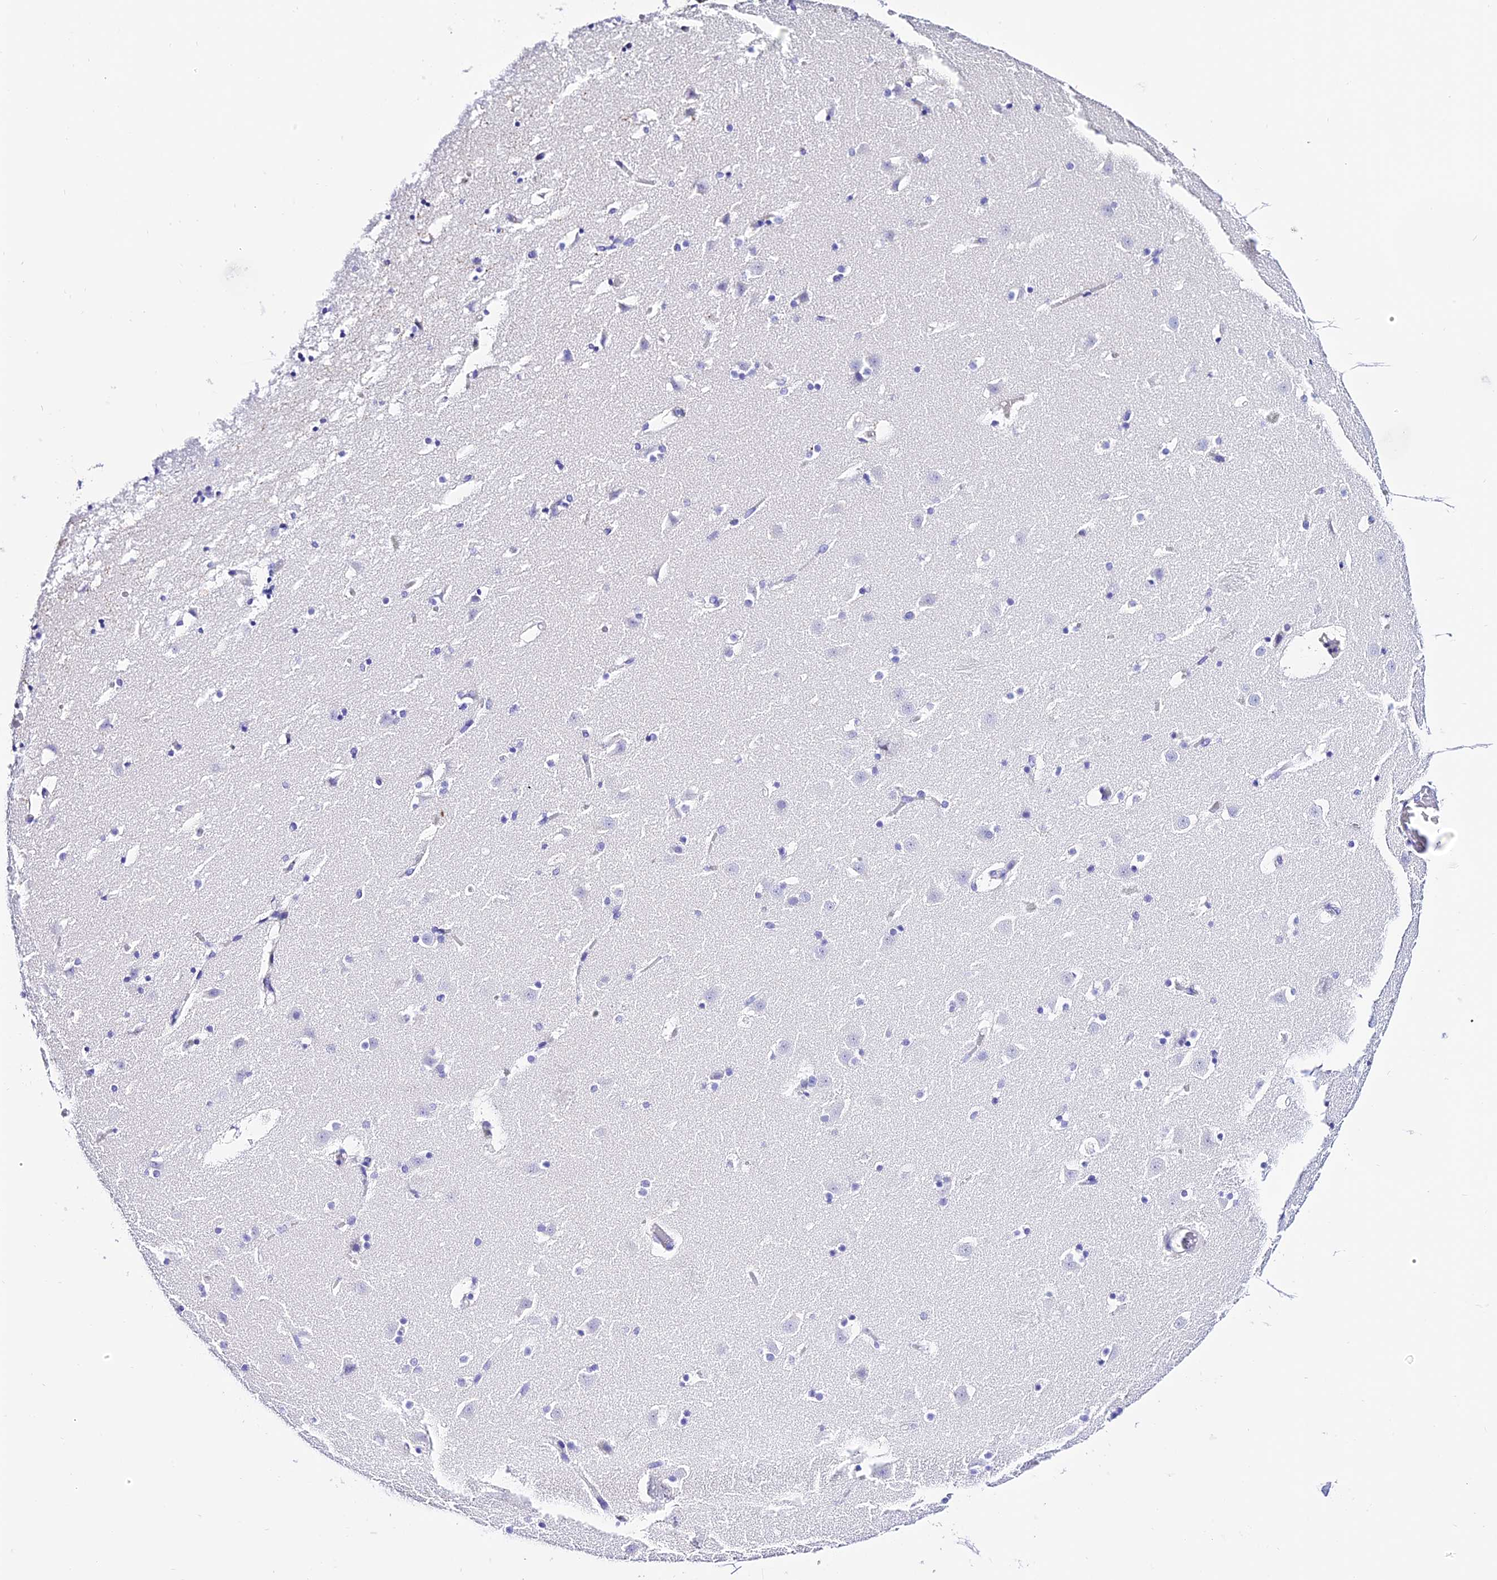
{"staining": {"intensity": "negative", "quantity": "none", "location": "none"}, "tissue": "caudate", "cell_type": "Glial cells", "image_type": "normal", "snomed": [{"axis": "morphology", "description": "Normal tissue, NOS"}, {"axis": "topography", "description": "Lateral ventricle wall"}], "caption": "High magnification brightfield microscopy of unremarkable caudate stained with DAB (brown) and counterstained with hematoxylin (blue): glial cells show no significant positivity. (Brightfield microscopy of DAB immunohistochemistry (IHC) at high magnification).", "gene": "TRMT44", "patient": {"sex": "male", "age": 45}}